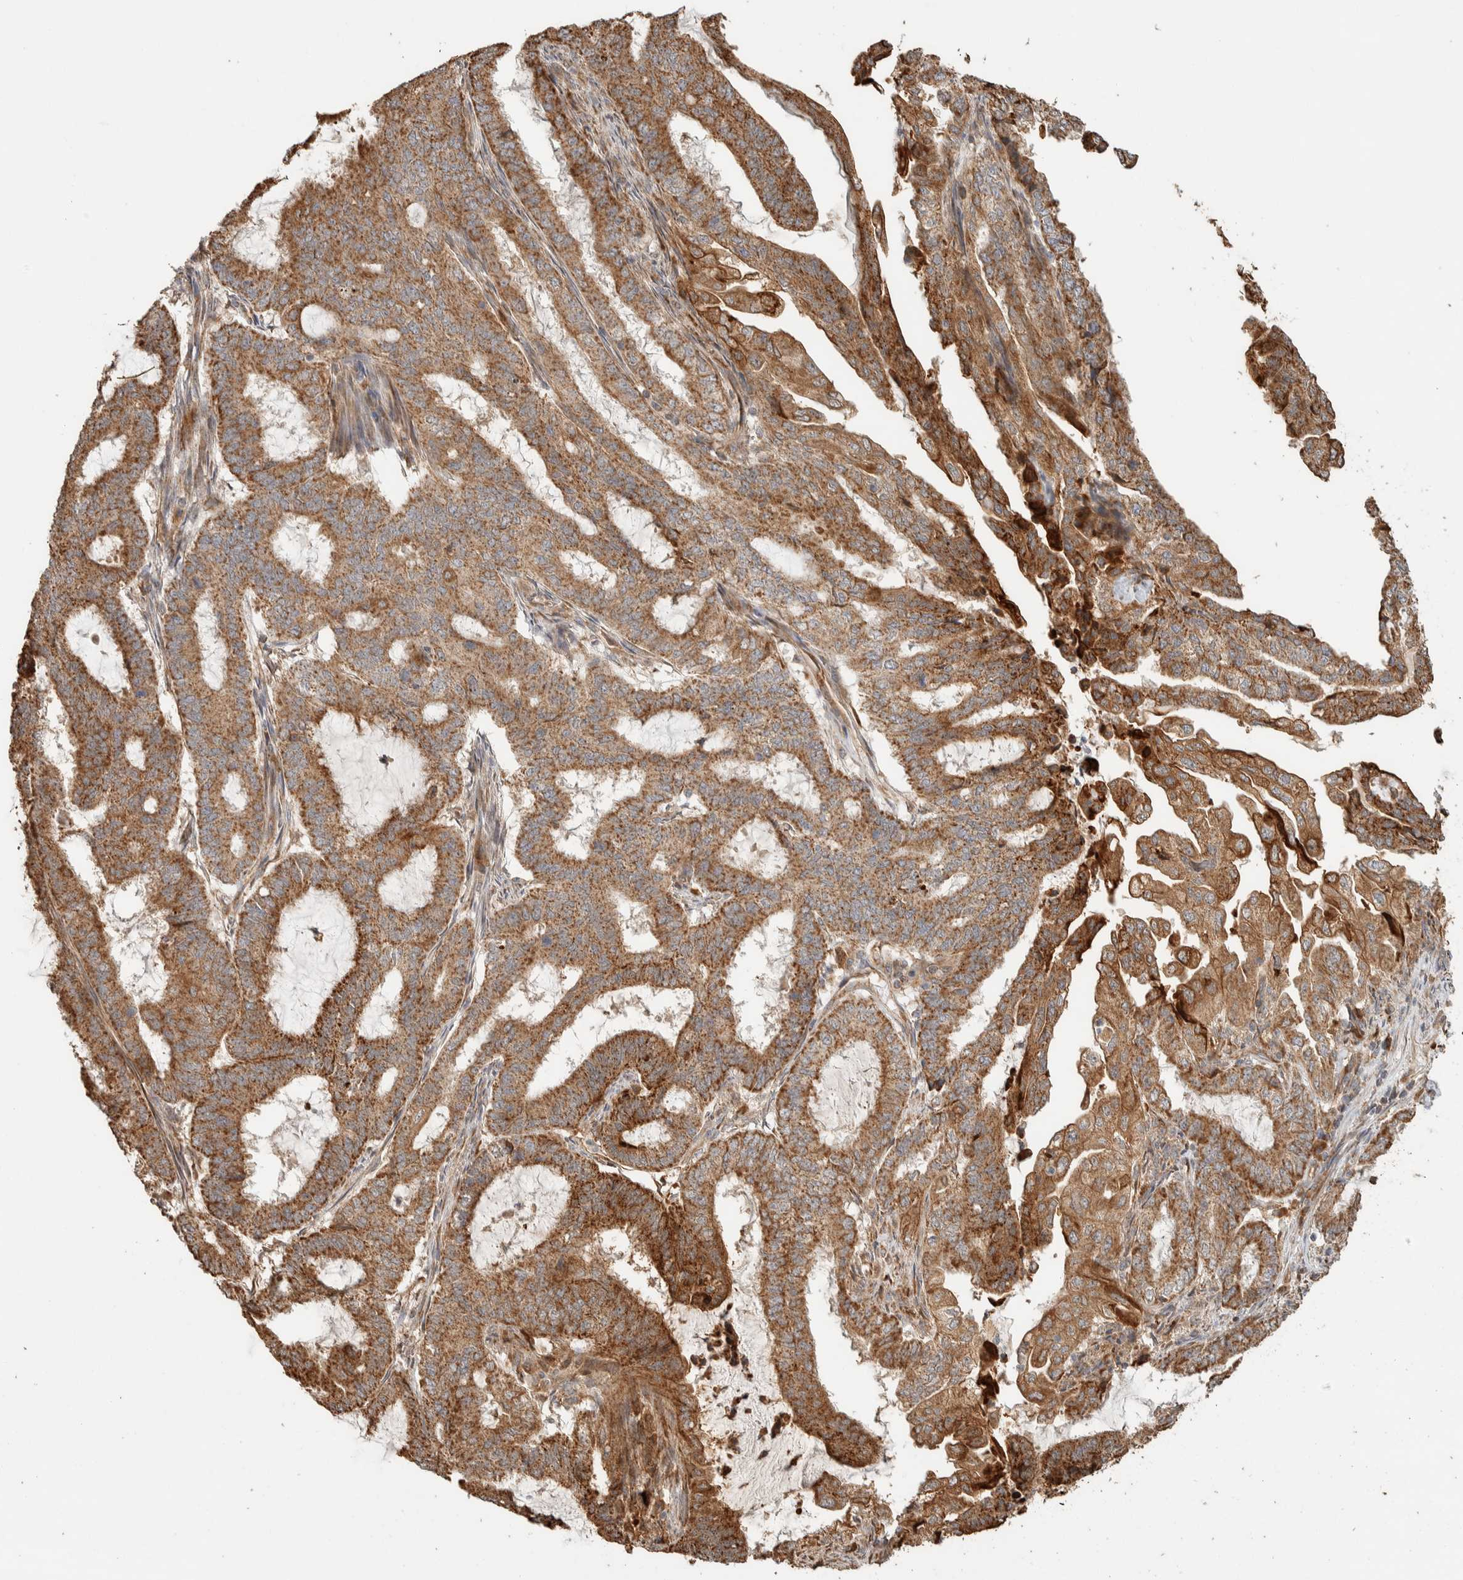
{"staining": {"intensity": "moderate", "quantity": ">75%", "location": "cytoplasmic/membranous"}, "tissue": "endometrial cancer", "cell_type": "Tumor cells", "image_type": "cancer", "snomed": [{"axis": "morphology", "description": "Adenocarcinoma, NOS"}, {"axis": "topography", "description": "Endometrium"}], "caption": "Immunohistochemical staining of human endometrial adenocarcinoma exhibits moderate cytoplasmic/membranous protein expression in approximately >75% of tumor cells. The protein is shown in brown color, while the nuclei are stained blue.", "gene": "KIF9", "patient": {"sex": "female", "age": 51}}